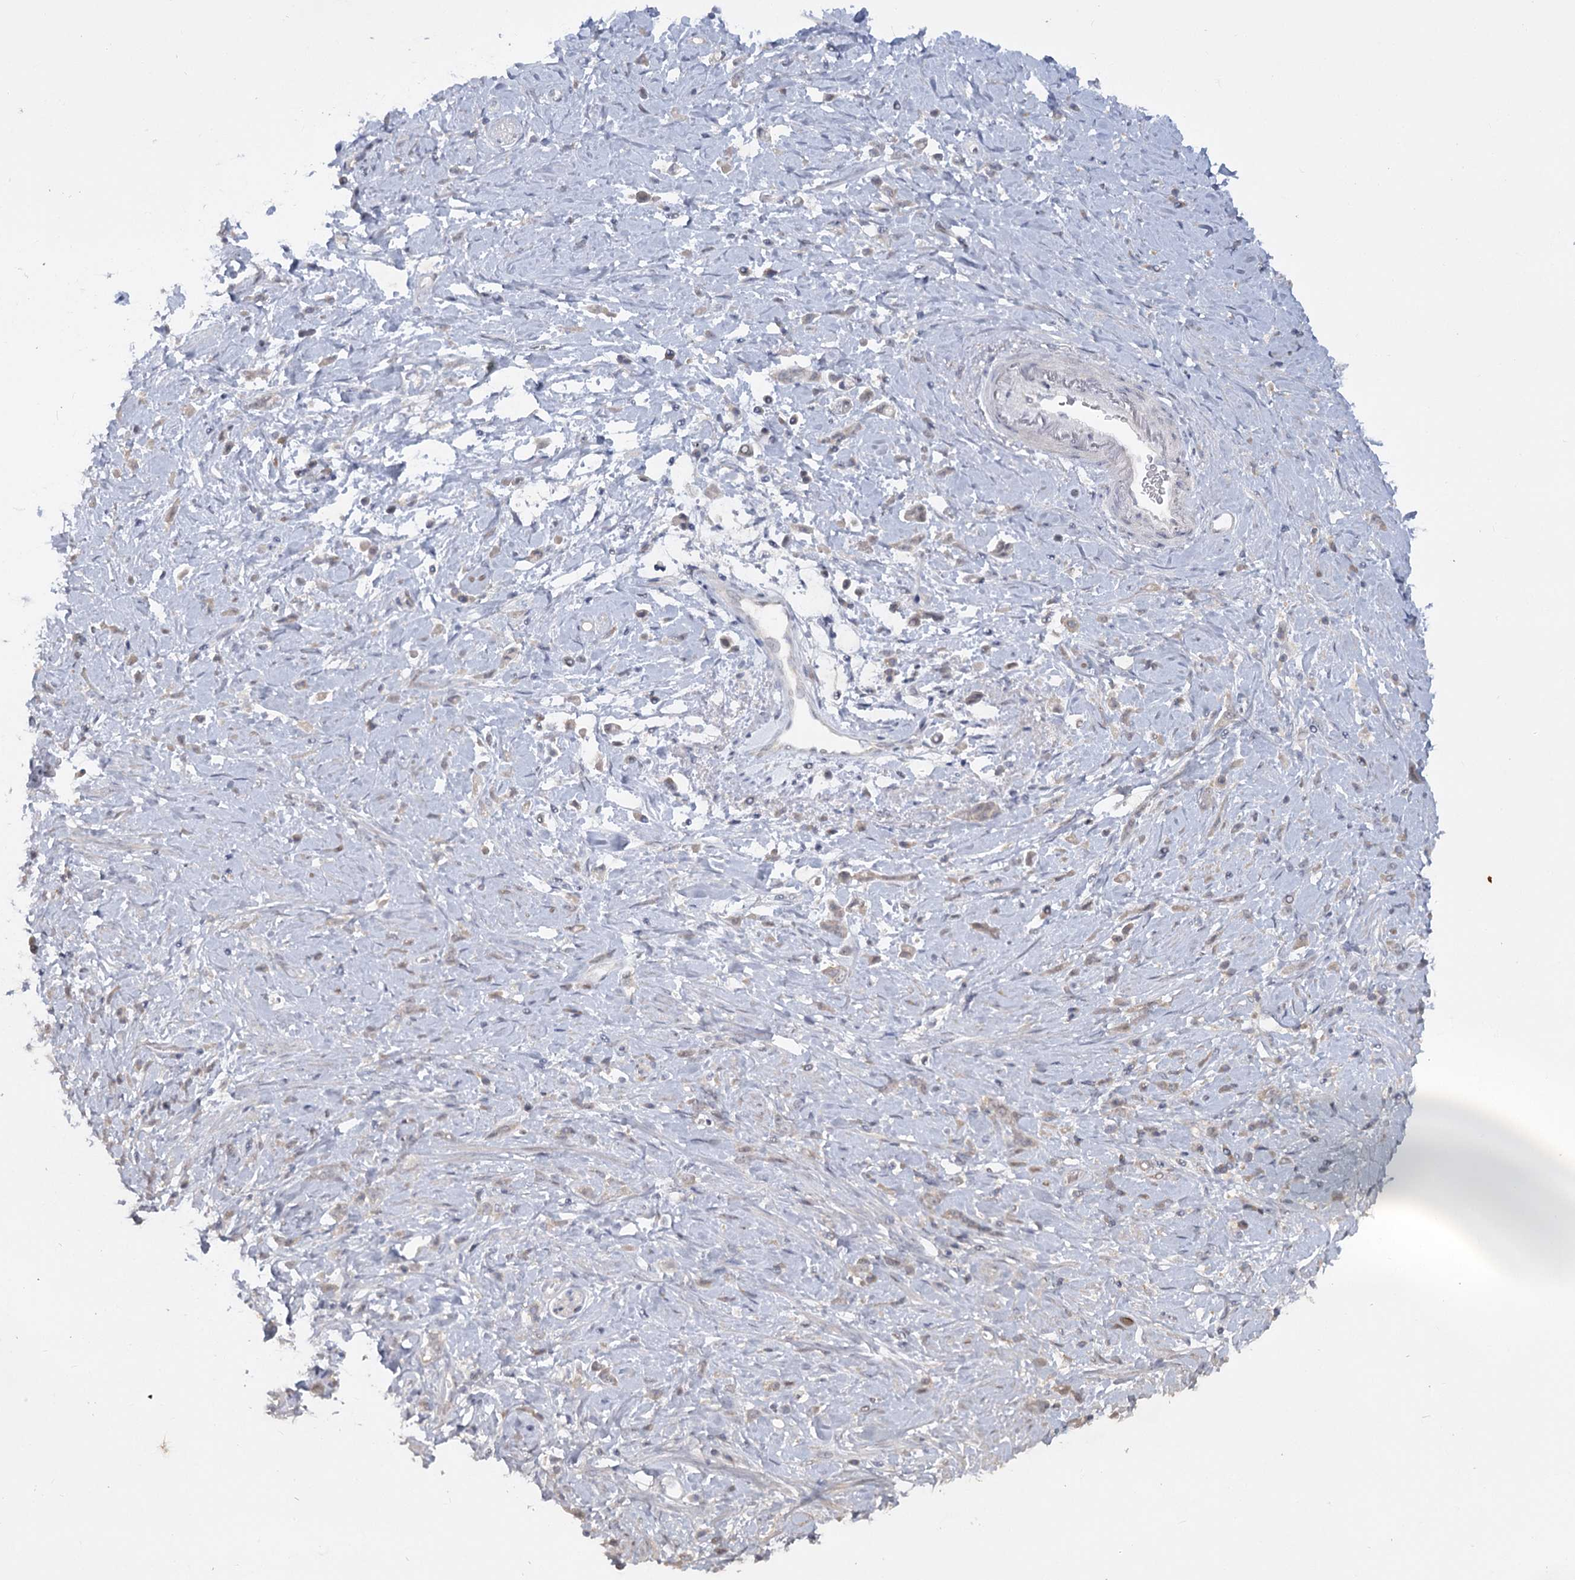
{"staining": {"intensity": "weak", "quantity": "<25%", "location": "cytoplasmic/membranous"}, "tissue": "stomach cancer", "cell_type": "Tumor cells", "image_type": "cancer", "snomed": [{"axis": "morphology", "description": "Adenocarcinoma, NOS"}, {"axis": "topography", "description": "Stomach"}], "caption": "The IHC micrograph has no significant expression in tumor cells of stomach cancer (adenocarcinoma) tissue.", "gene": "EFHC2", "patient": {"sex": "female", "age": 60}}